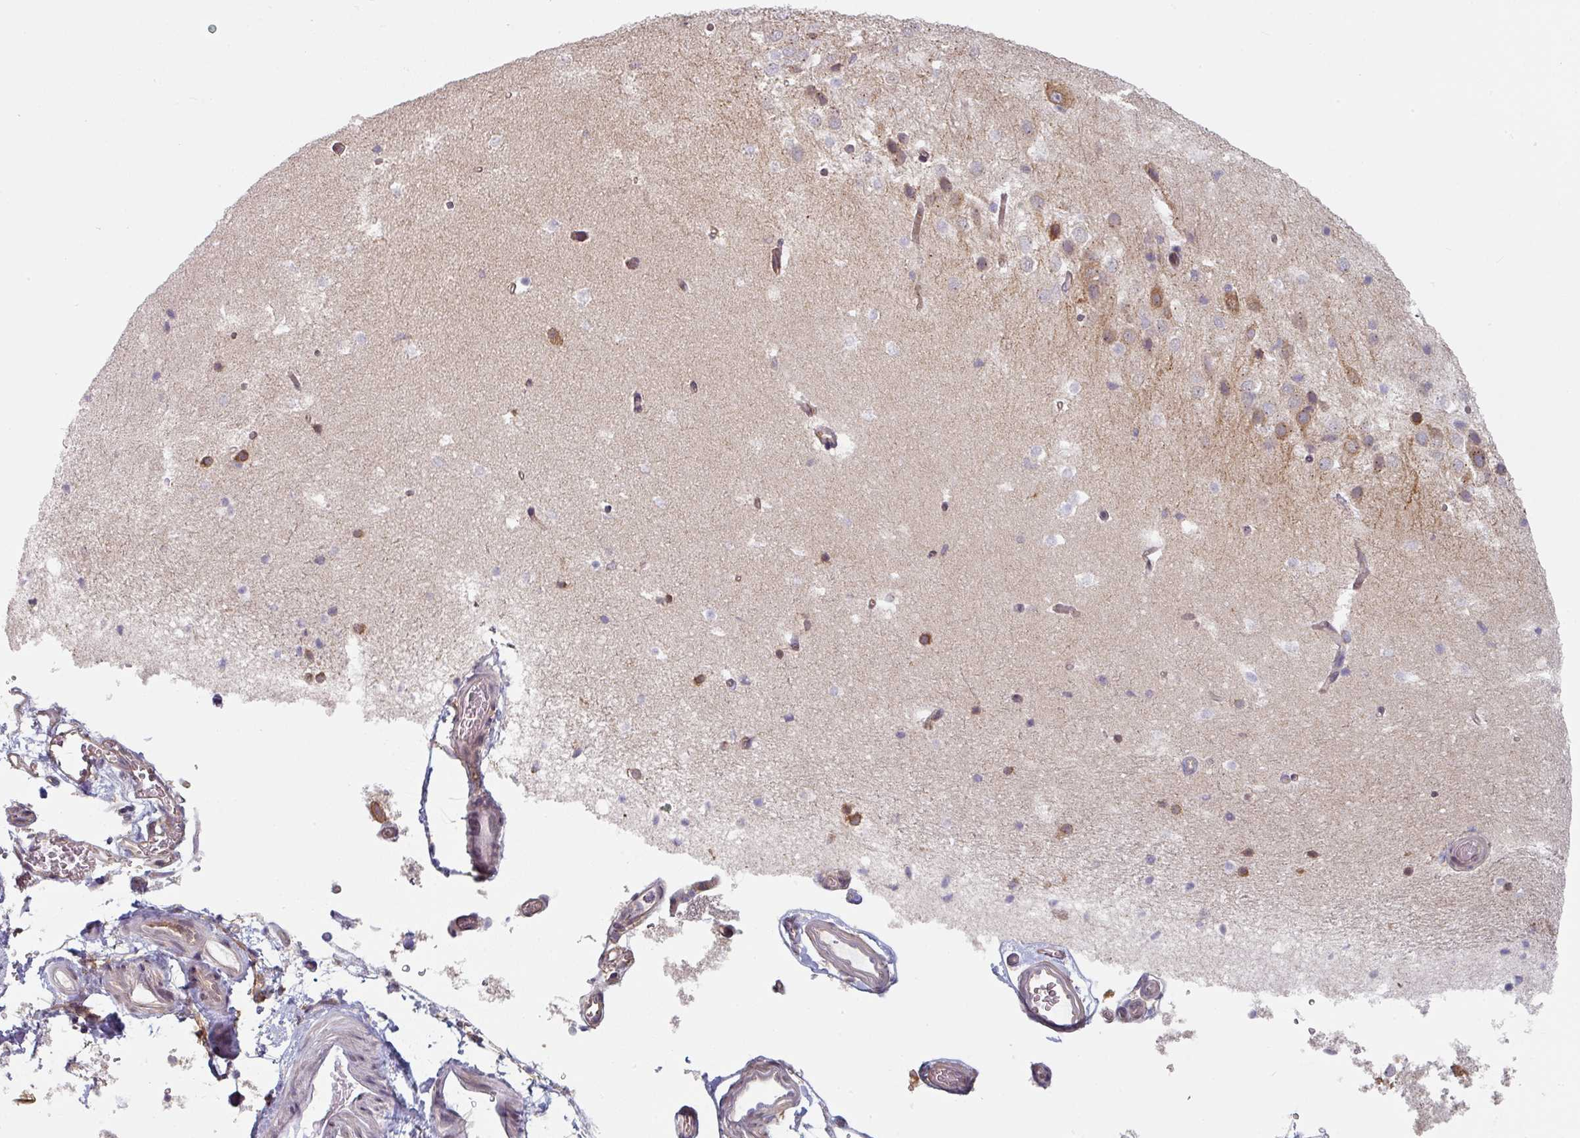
{"staining": {"intensity": "strong", "quantity": "<25%", "location": "cytoplasmic/membranous"}, "tissue": "hippocampus", "cell_type": "Glial cells", "image_type": "normal", "snomed": [{"axis": "morphology", "description": "Normal tissue, NOS"}, {"axis": "topography", "description": "Hippocampus"}], "caption": "Brown immunohistochemical staining in benign hippocampus displays strong cytoplasmic/membranous positivity in about <25% of glial cells. (Brightfield microscopy of DAB IHC at high magnification).", "gene": "TAPT1", "patient": {"sex": "male", "age": 37}}